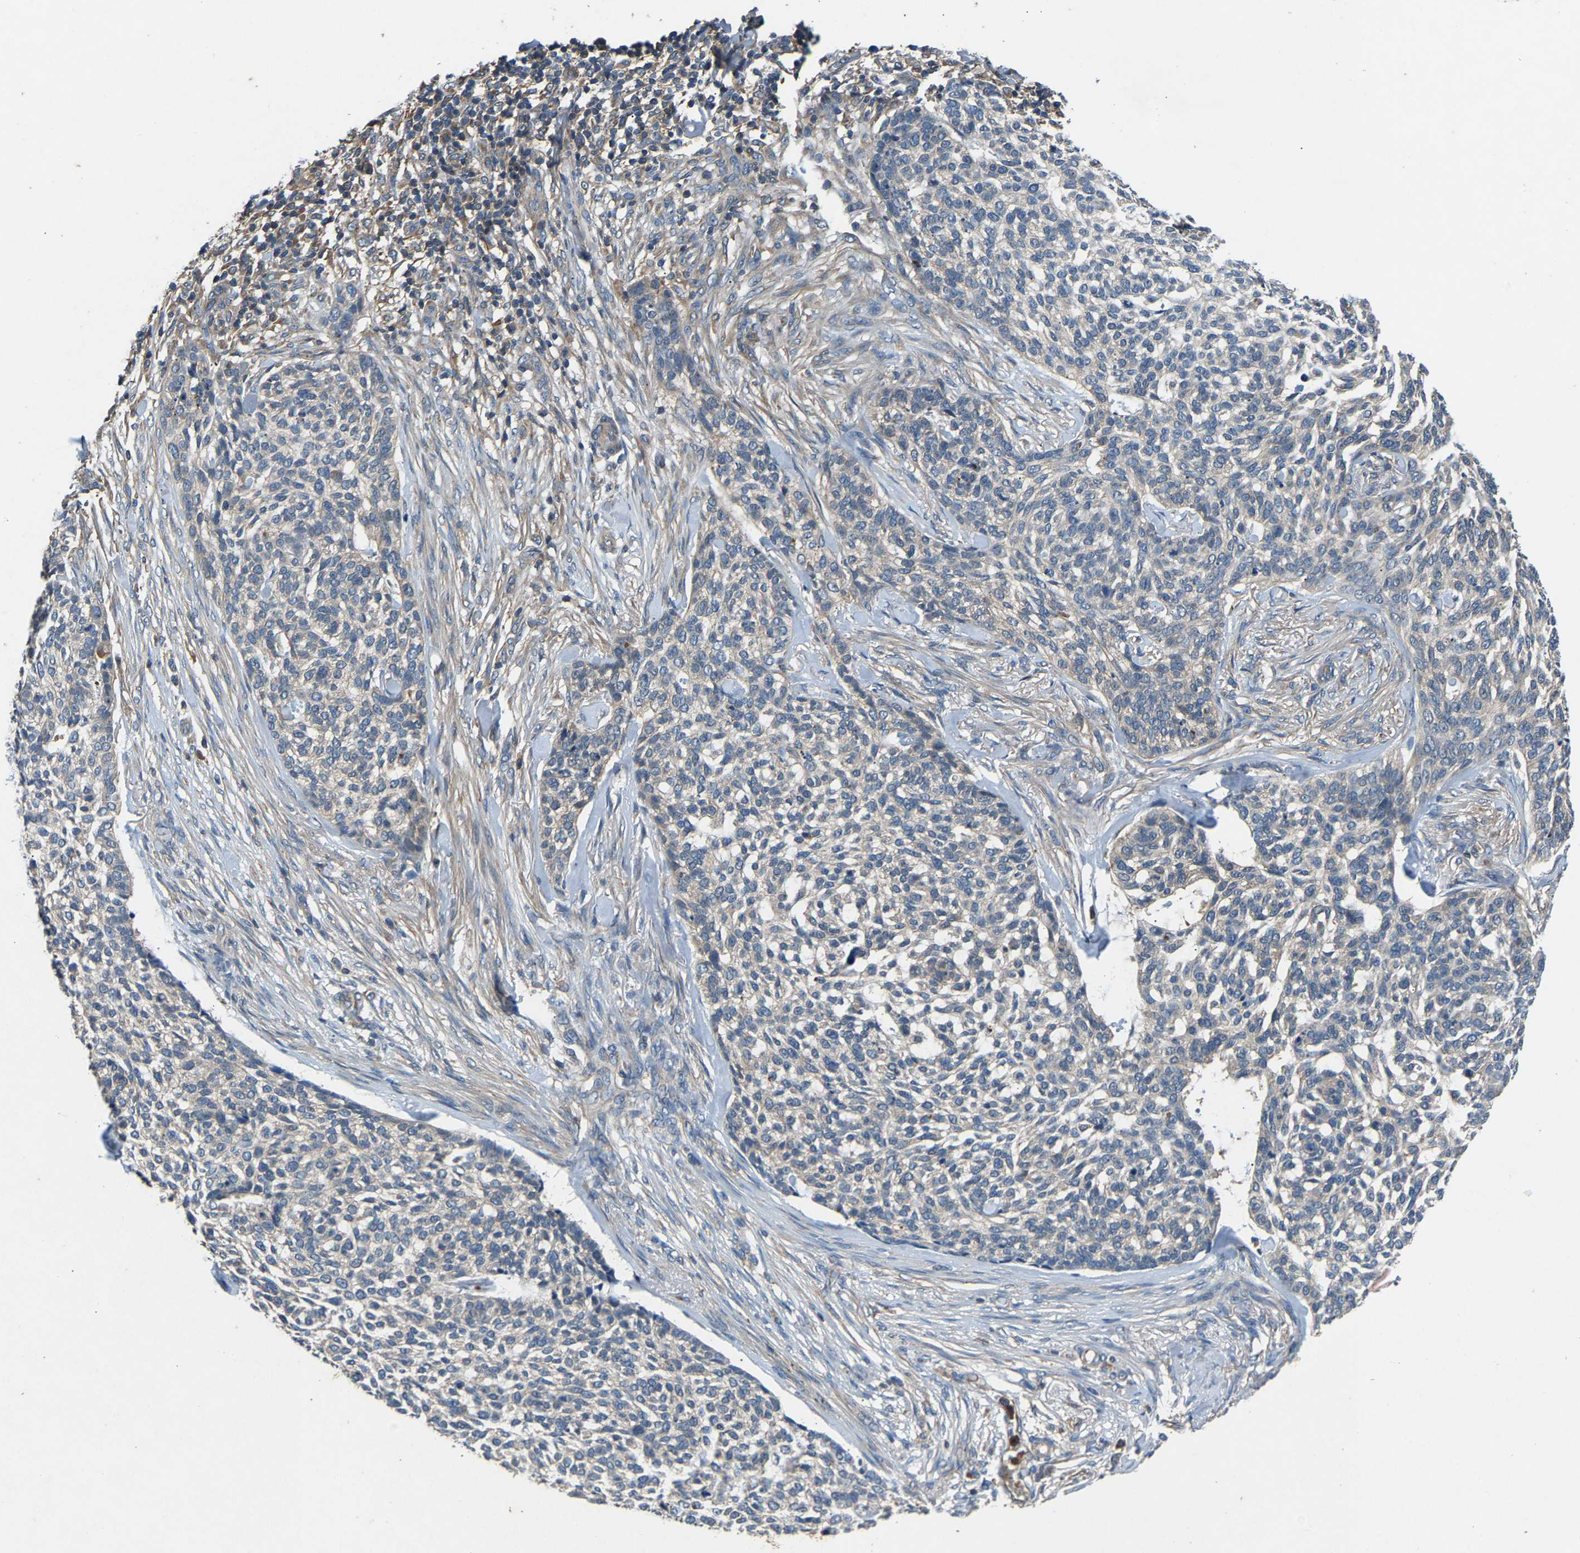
{"staining": {"intensity": "negative", "quantity": "none", "location": "none"}, "tissue": "skin cancer", "cell_type": "Tumor cells", "image_type": "cancer", "snomed": [{"axis": "morphology", "description": "Basal cell carcinoma"}, {"axis": "topography", "description": "Skin"}], "caption": "Skin cancer (basal cell carcinoma) was stained to show a protein in brown. There is no significant expression in tumor cells.", "gene": "PPID", "patient": {"sex": "female", "age": 64}}